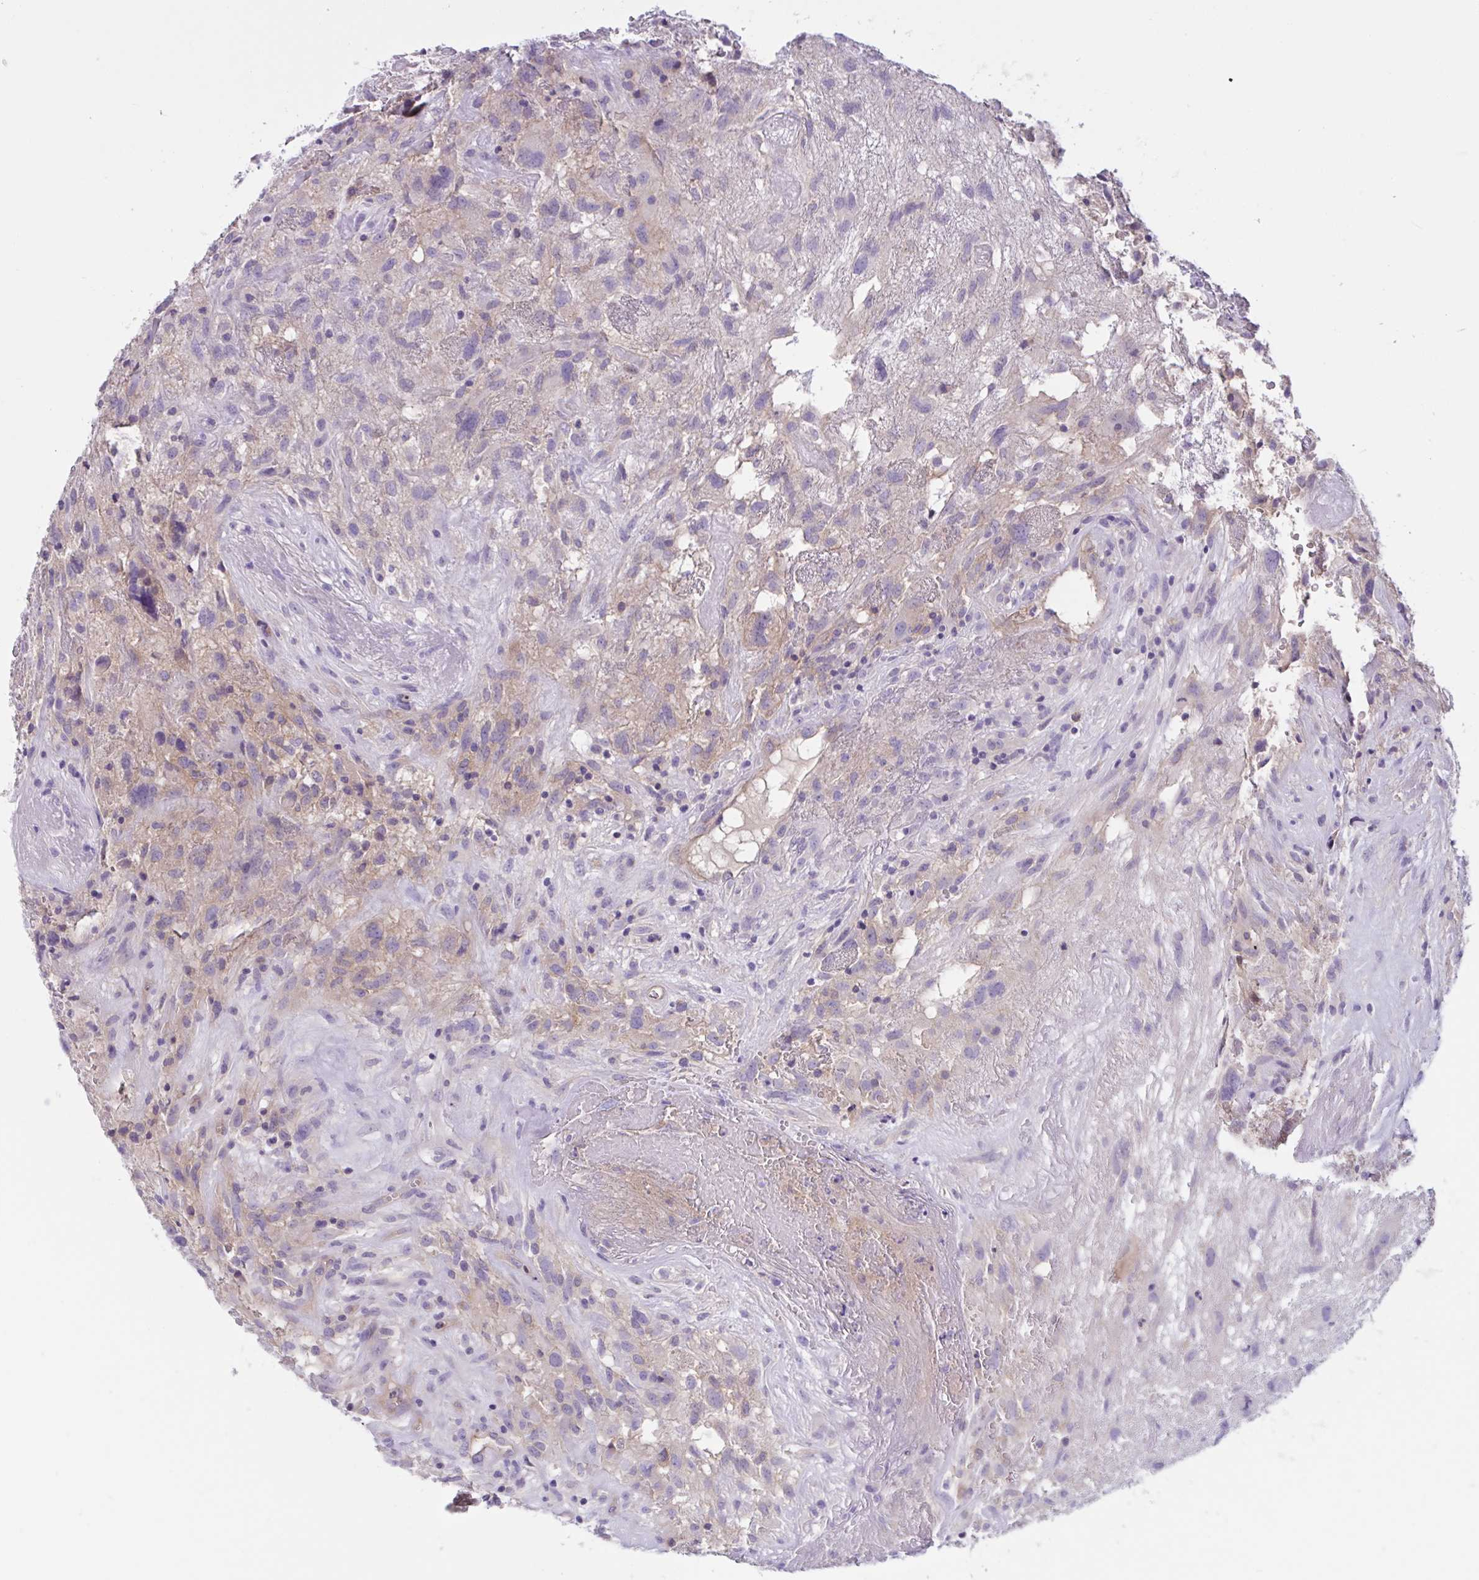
{"staining": {"intensity": "negative", "quantity": "none", "location": "none"}, "tissue": "glioma", "cell_type": "Tumor cells", "image_type": "cancer", "snomed": [{"axis": "morphology", "description": "Glioma, malignant, High grade"}, {"axis": "topography", "description": "Brain"}], "caption": "IHC of human glioma shows no staining in tumor cells.", "gene": "TTC7B", "patient": {"sex": "male", "age": 46}}